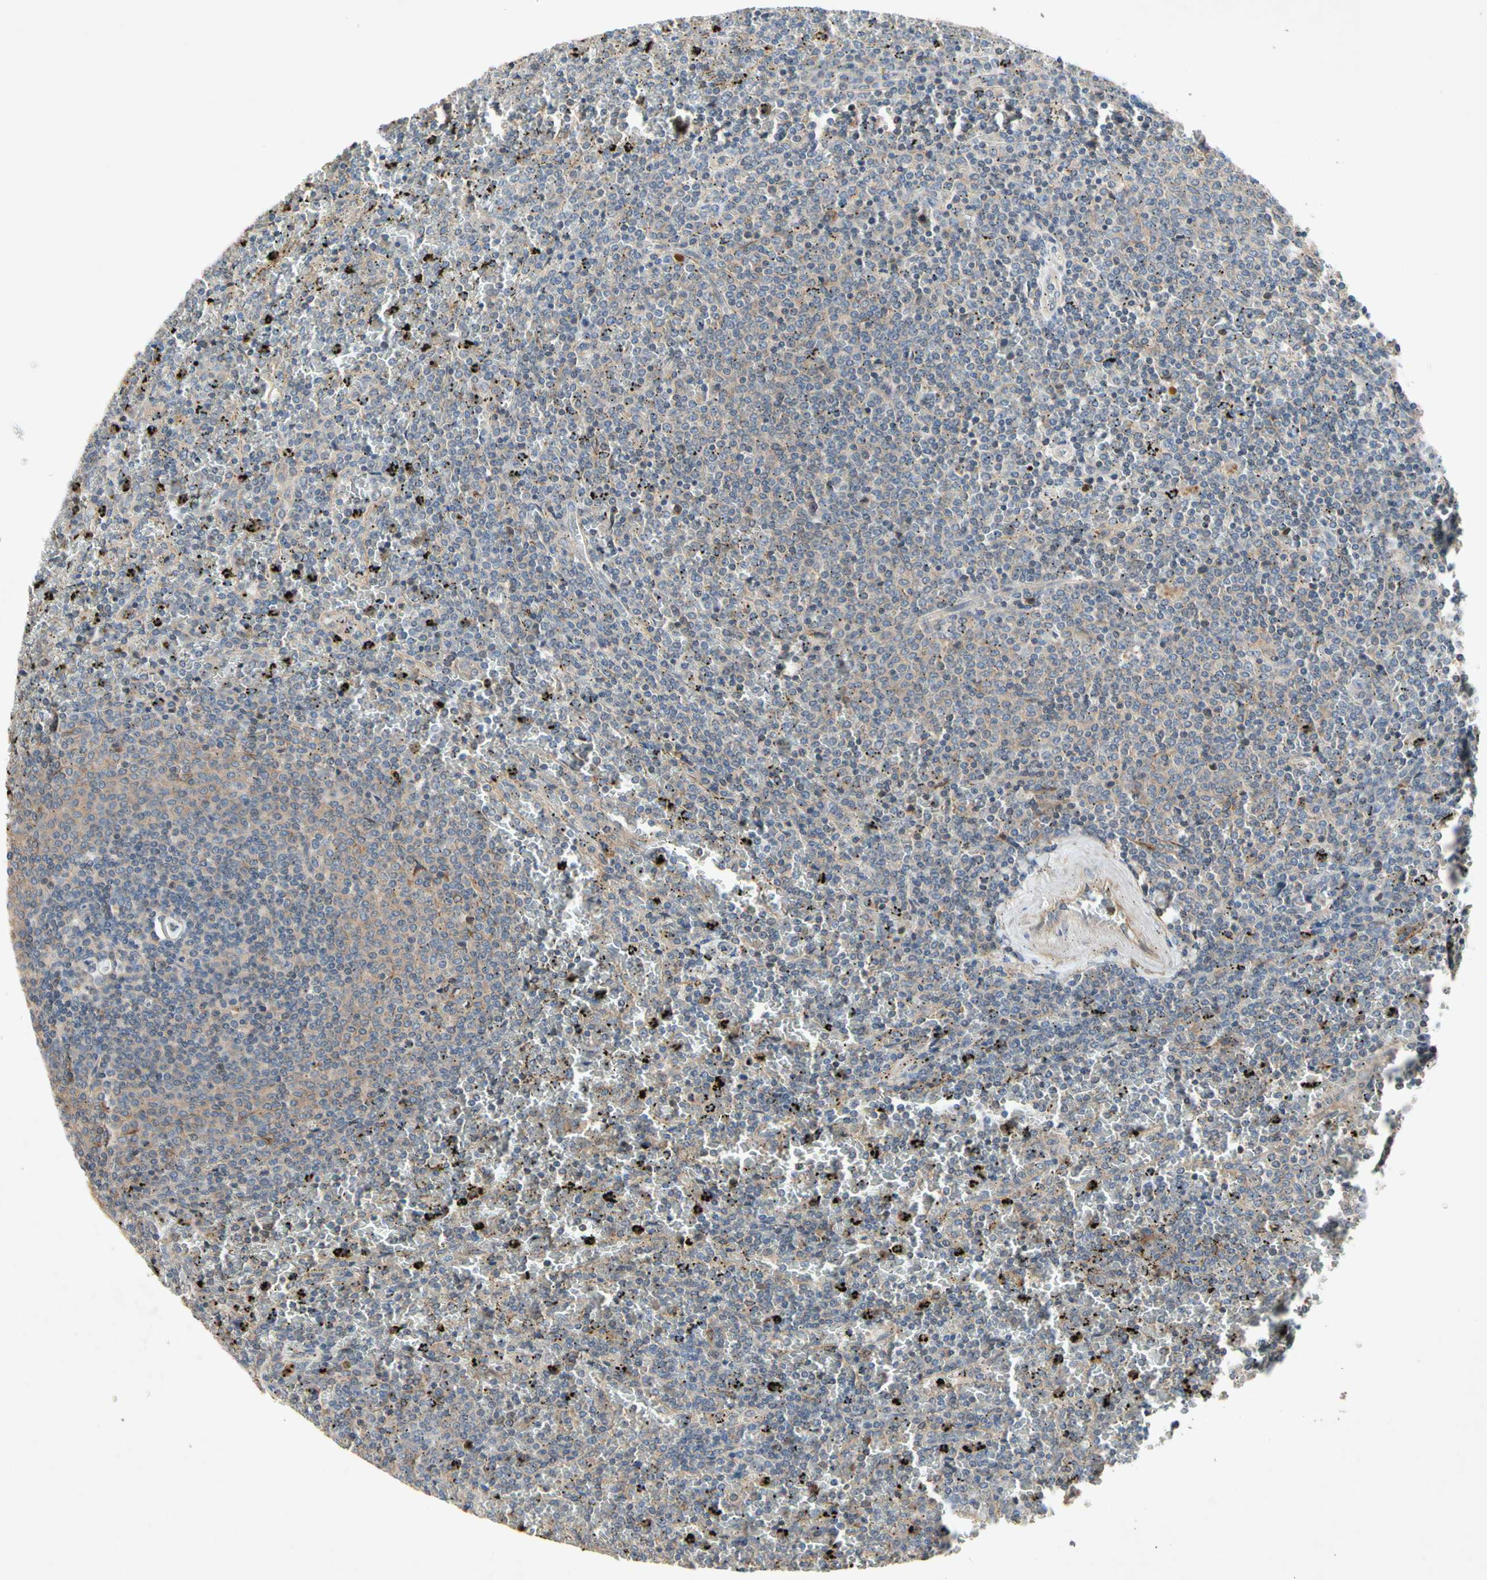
{"staining": {"intensity": "weak", "quantity": "<25%", "location": "cytoplasmic/membranous"}, "tissue": "lymphoma", "cell_type": "Tumor cells", "image_type": "cancer", "snomed": [{"axis": "morphology", "description": "Malignant lymphoma, non-Hodgkin's type, Low grade"}, {"axis": "topography", "description": "Spleen"}], "caption": "This is a image of immunohistochemistry staining of malignant lymphoma, non-Hodgkin's type (low-grade), which shows no staining in tumor cells.", "gene": "CRTAC1", "patient": {"sex": "female", "age": 77}}